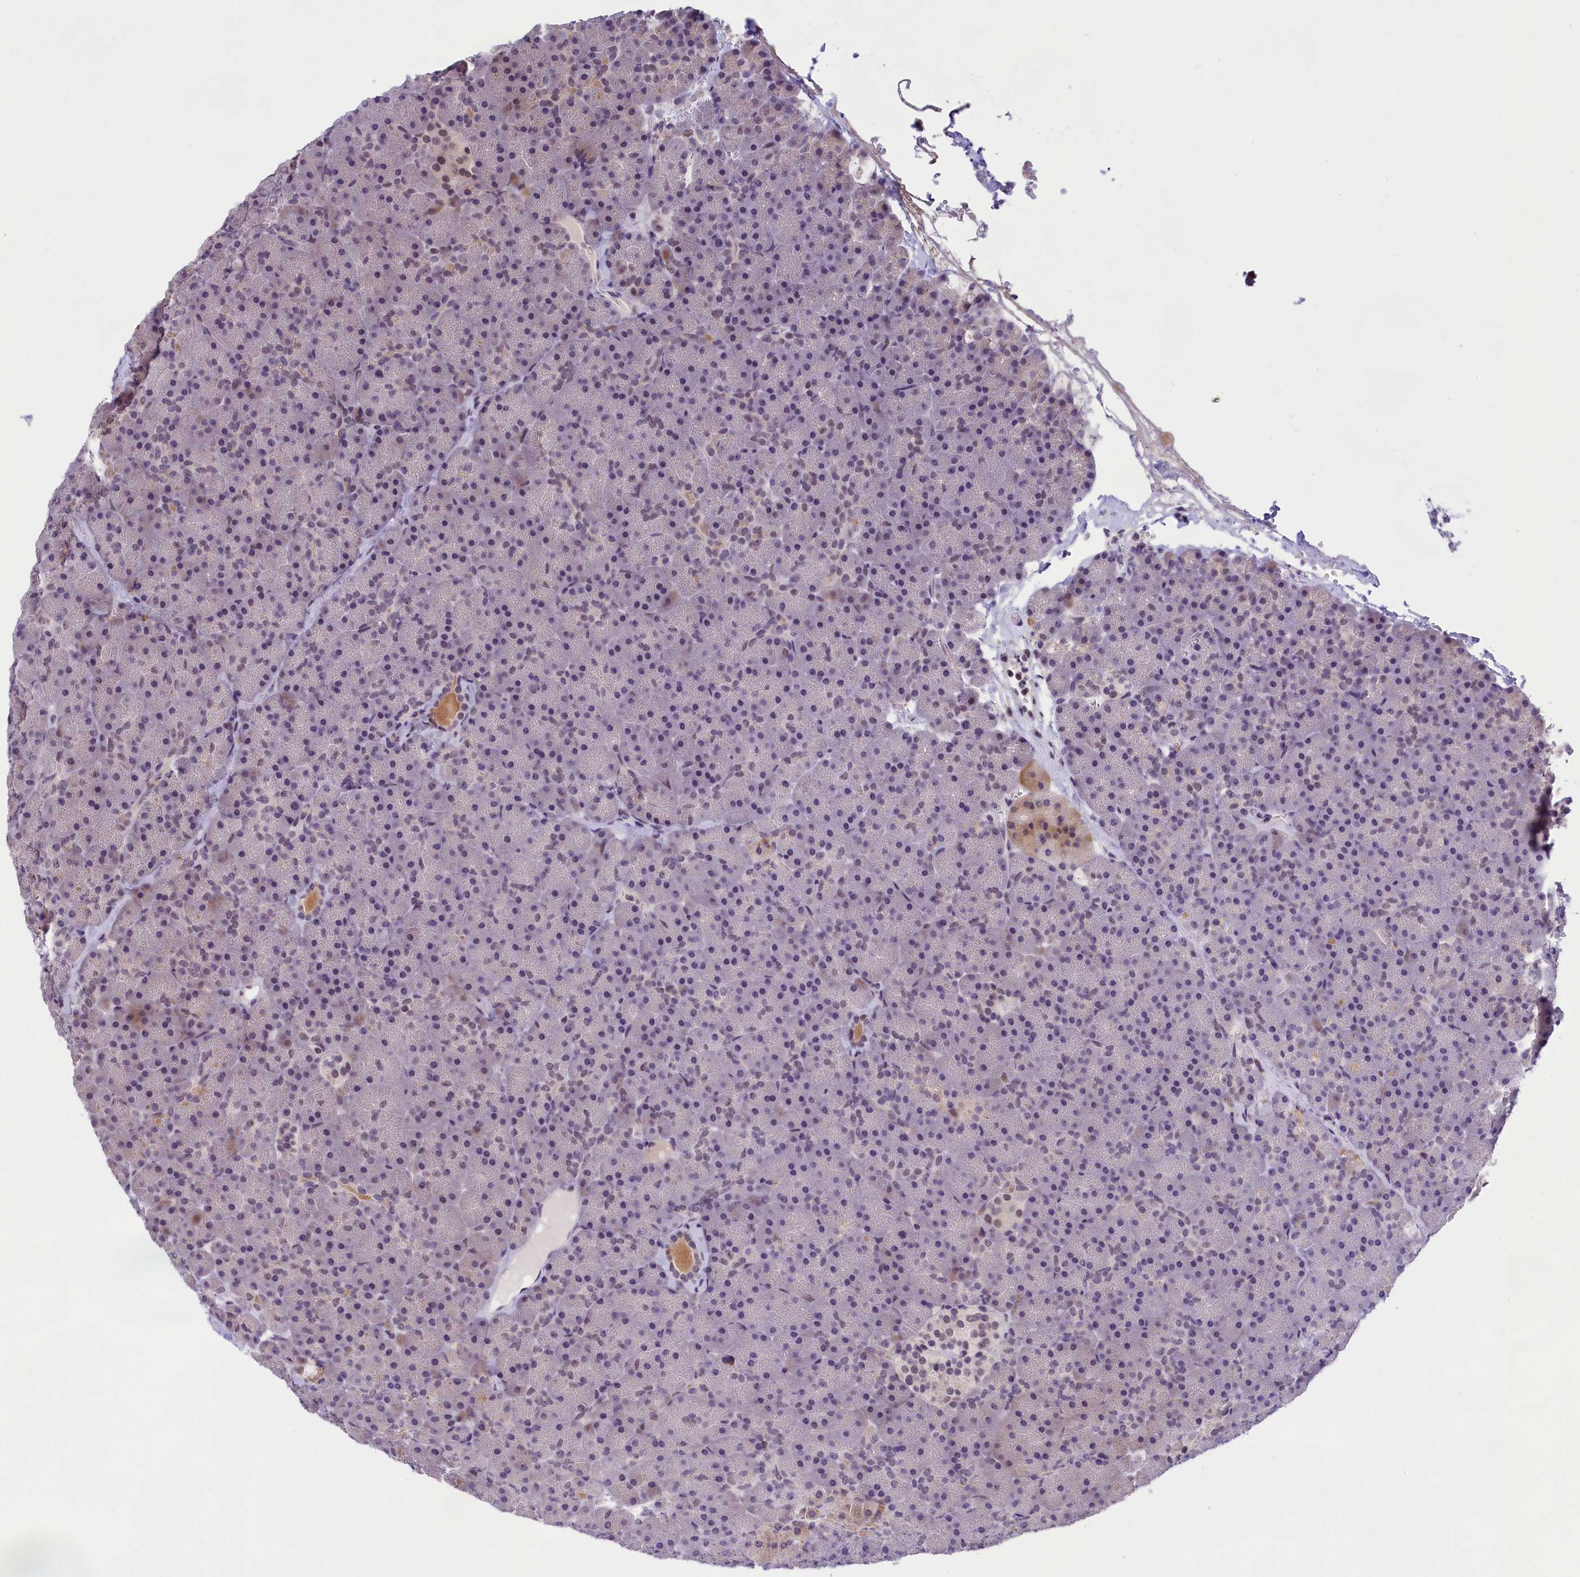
{"staining": {"intensity": "weak", "quantity": "<25%", "location": "nuclear"}, "tissue": "pancreas", "cell_type": "Exocrine glandular cells", "image_type": "normal", "snomed": [{"axis": "morphology", "description": "Normal tissue, NOS"}, {"axis": "topography", "description": "Pancreas"}], "caption": "A high-resolution image shows immunohistochemistry staining of normal pancreas, which exhibits no significant positivity in exocrine glandular cells. The staining was performed using DAB (3,3'-diaminobenzidine) to visualize the protein expression in brown, while the nuclei were stained in blue with hematoxylin (Magnification: 20x).", "gene": "FBXO45", "patient": {"sex": "male", "age": 36}}